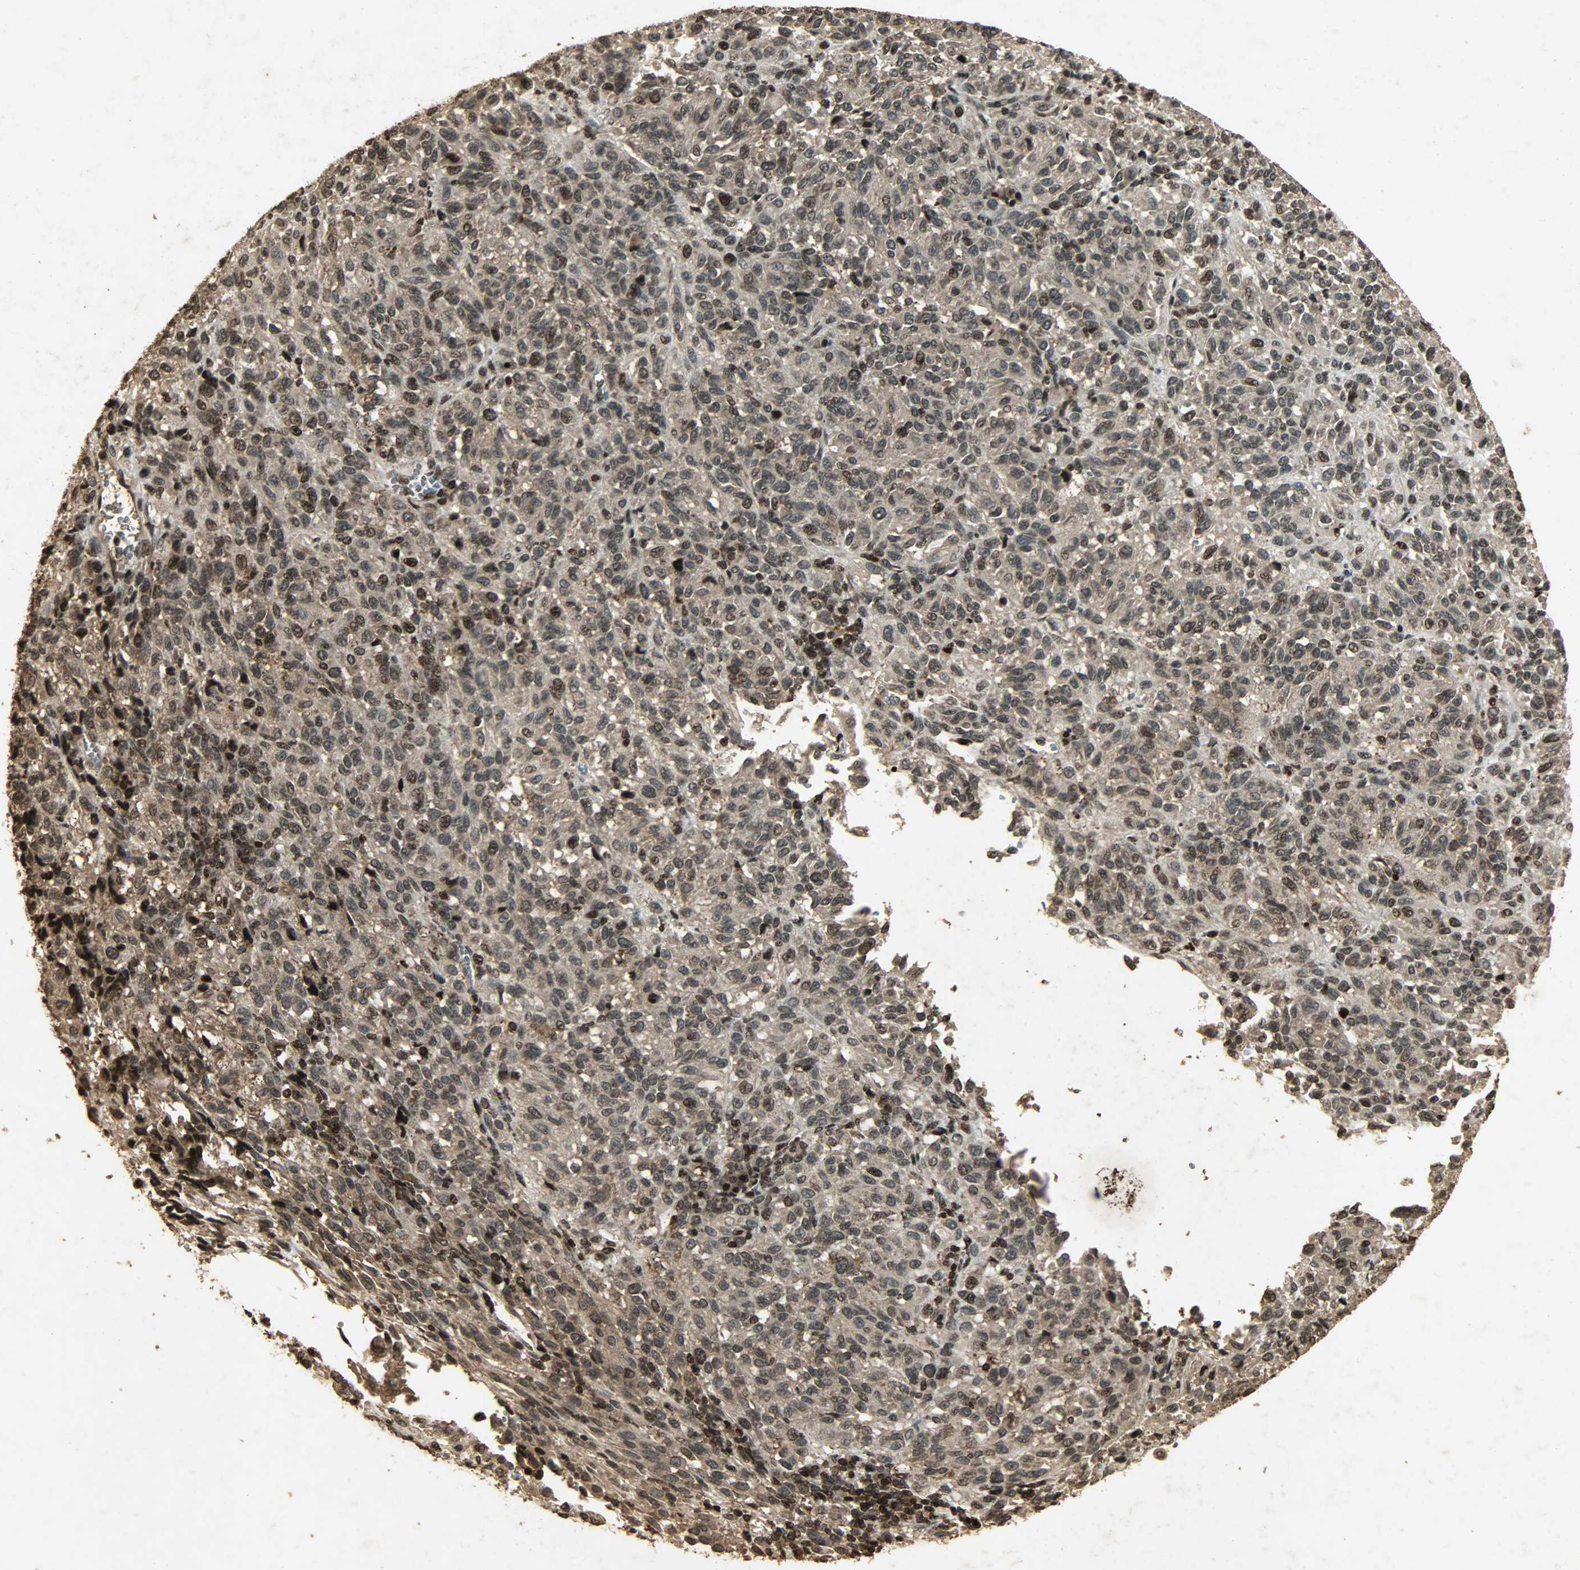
{"staining": {"intensity": "strong", "quantity": ">75%", "location": "cytoplasmic/membranous,nuclear"}, "tissue": "melanoma", "cell_type": "Tumor cells", "image_type": "cancer", "snomed": [{"axis": "morphology", "description": "Malignant melanoma, Metastatic site"}, {"axis": "topography", "description": "Lung"}], "caption": "The photomicrograph demonstrates immunohistochemical staining of melanoma. There is strong cytoplasmic/membranous and nuclear expression is seen in approximately >75% of tumor cells.", "gene": "PPP3R1", "patient": {"sex": "male", "age": 64}}